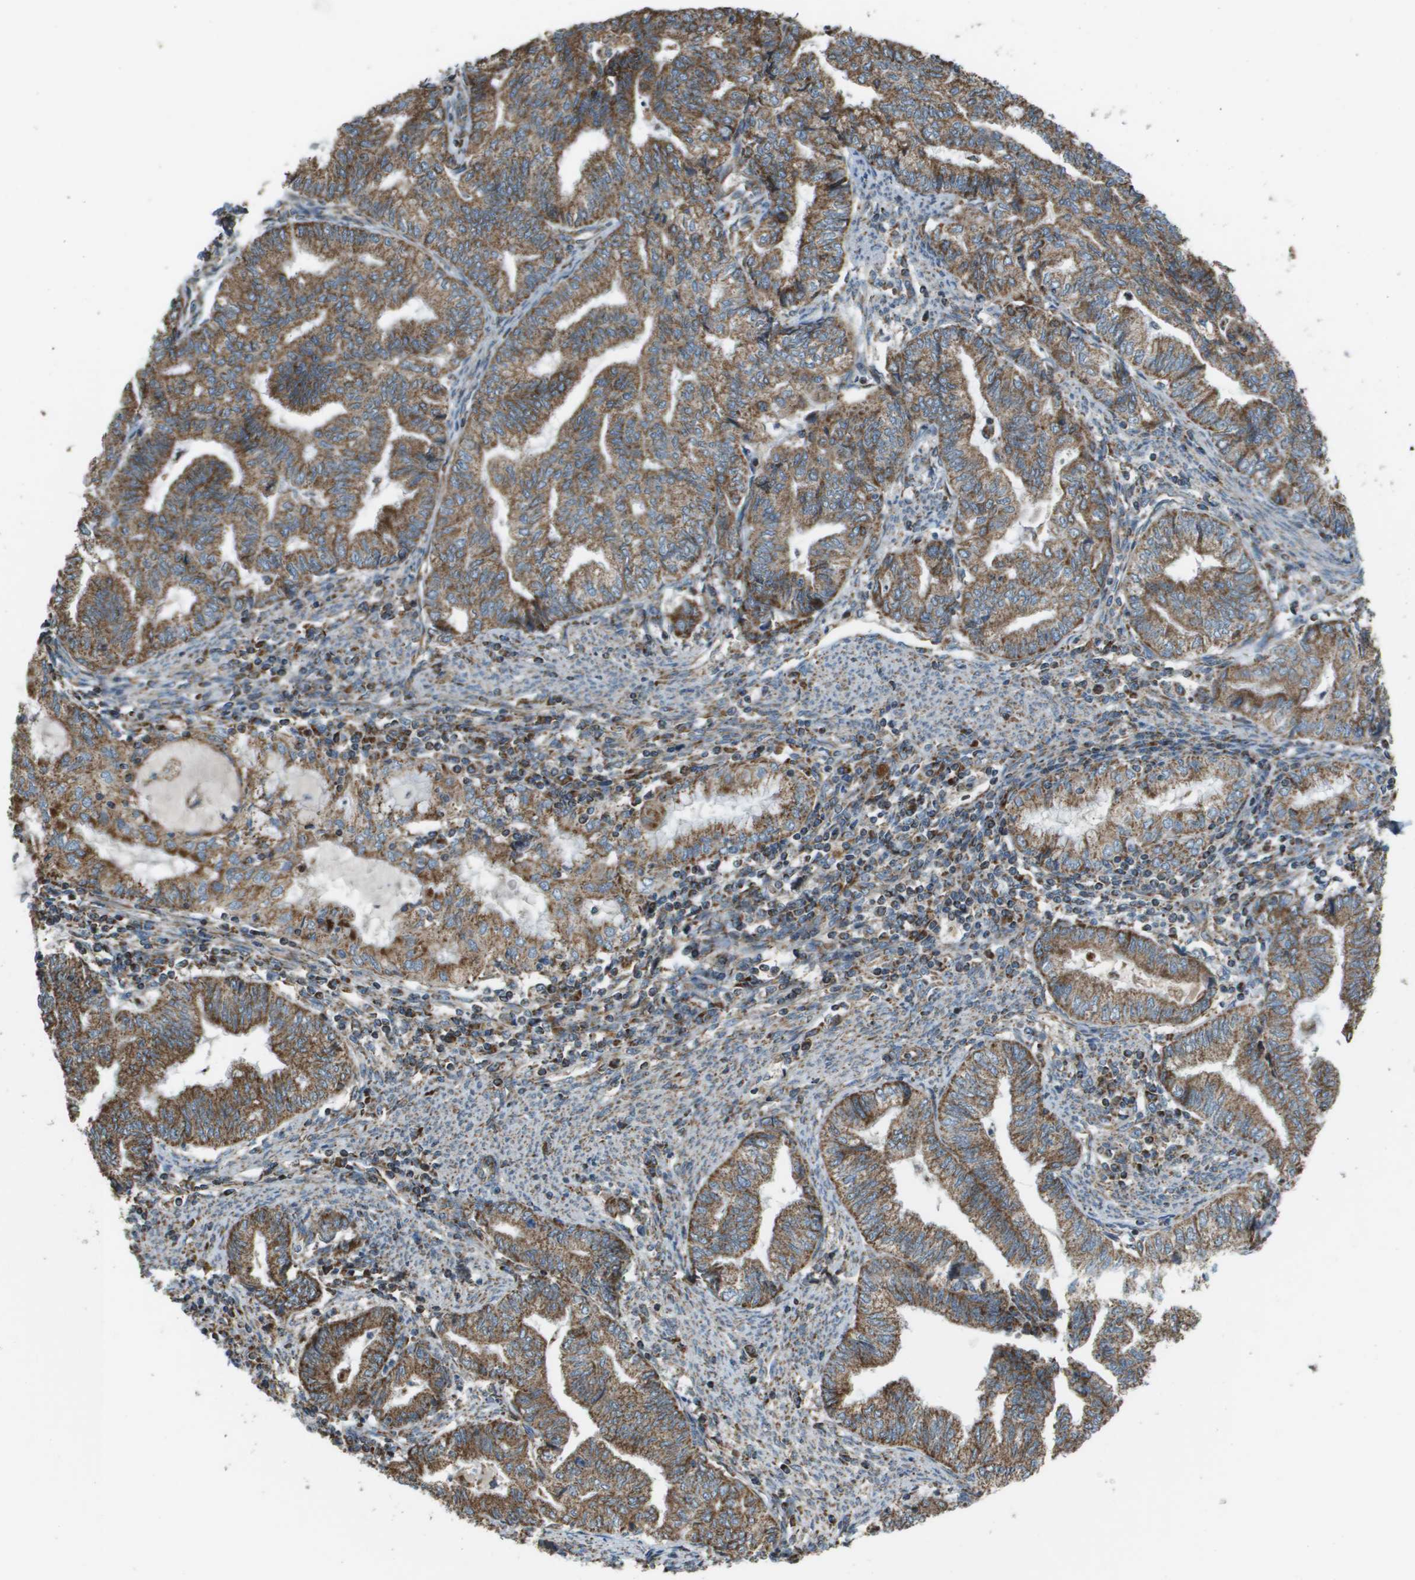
{"staining": {"intensity": "moderate", "quantity": ">75%", "location": "cytoplasmic/membranous"}, "tissue": "endometrial cancer", "cell_type": "Tumor cells", "image_type": "cancer", "snomed": [{"axis": "morphology", "description": "Adenocarcinoma, NOS"}, {"axis": "topography", "description": "Endometrium"}], "caption": "A brown stain labels moderate cytoplasmic/membranous expression of a protein in endometrial adenocarcinoma tumor cells.", "gene": "NRK", "patient": {"sex": "female", "age": 79}}